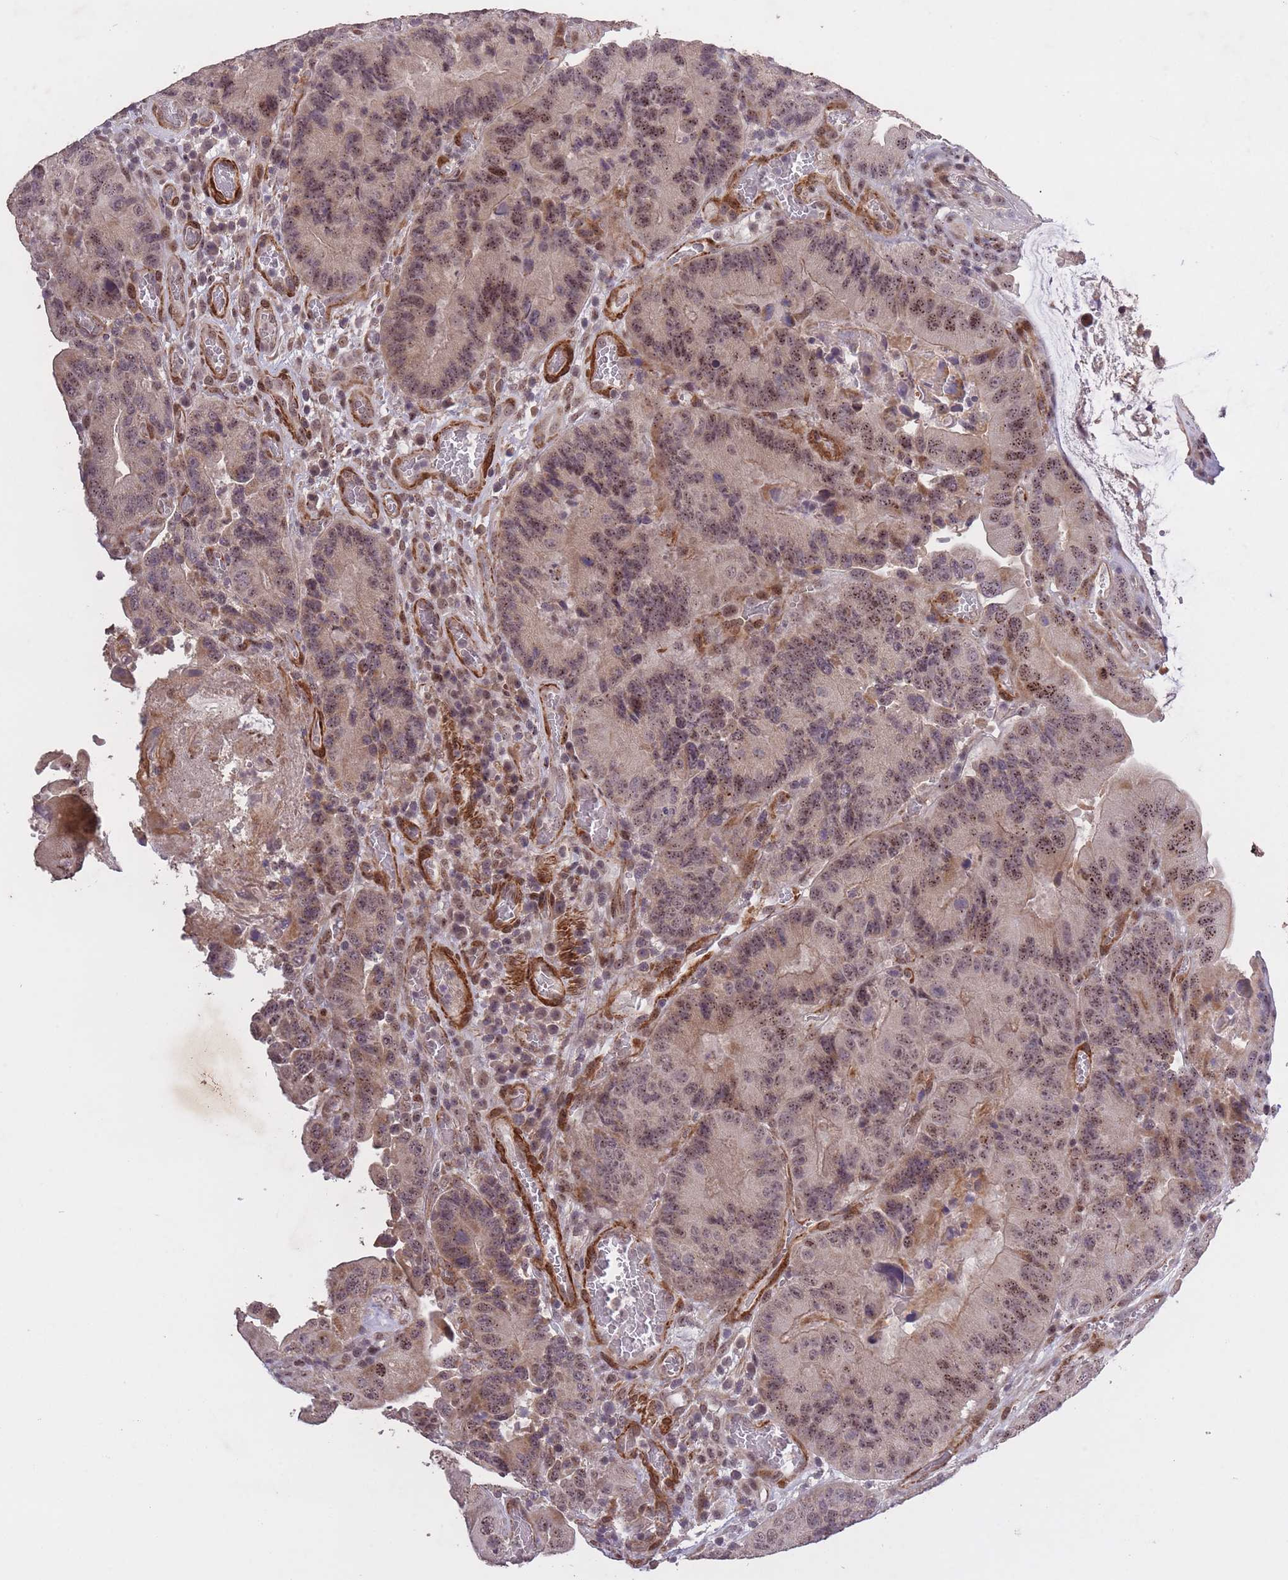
{"staining": {"intensity": "moderate", "quantity": ">75%", "location": "nuclear"}, "tissue": "colorectal cancer", "cell_type": "Tumor cells", "image_type": "cancer", "snomed": [{"axis": "morphology", "description": "Adenocarcinoma, NOS"}, {"axis": "topography", "description": "Colon"}], "caption": "Protein positivity by IHC displays moderate nuclear positivity in approximately >75% of tumor cells in colorectal cancer (adenocarcinoma). The staining was performed using DAB (3,3'-diaminobenzidine) to visualize the protein expression in brown, while the nuclei were stained in blue with hematoxylin (Magnification: 20x).", "gene": "CBX6", "patient": {"sex": "female", "age": 86}}